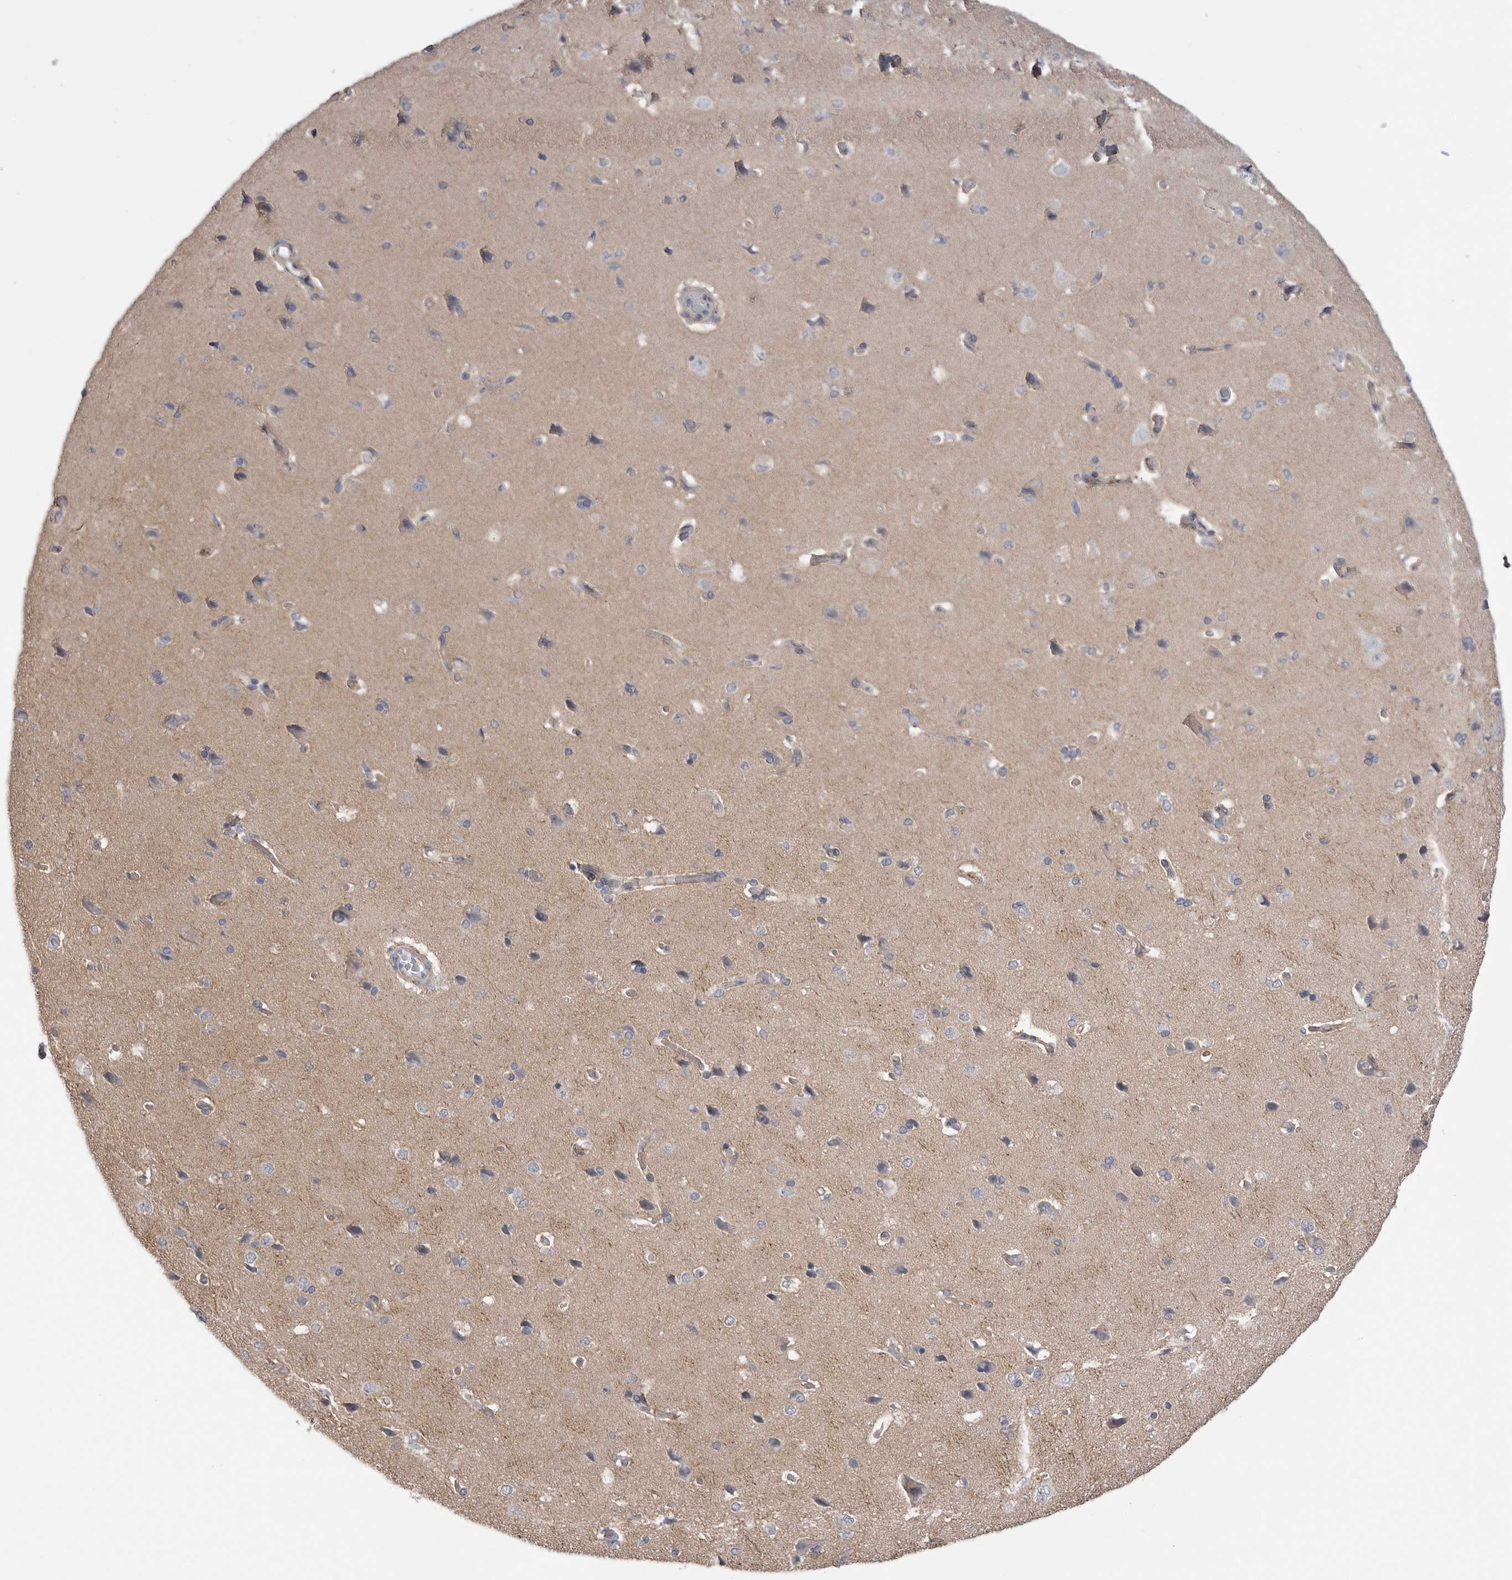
{"staining": {"intensity": "negative", "quantity": "none", "location": "none"}, "tissue": "cerebral cortex", "cell_type": "Endothelial cells", "image_type": "normal", "snomed": [{"axis": "morphology", "description": "Normal tissue, NOS"}, {"axis": "topography", "description": "Cerebral cortex"}], "caption": "The micrograph demonstrates no significant expression in endothelial cells of cerebral cortex.", "gene": "AKAP12", "patient": {"sex": "male", "age": 62}}